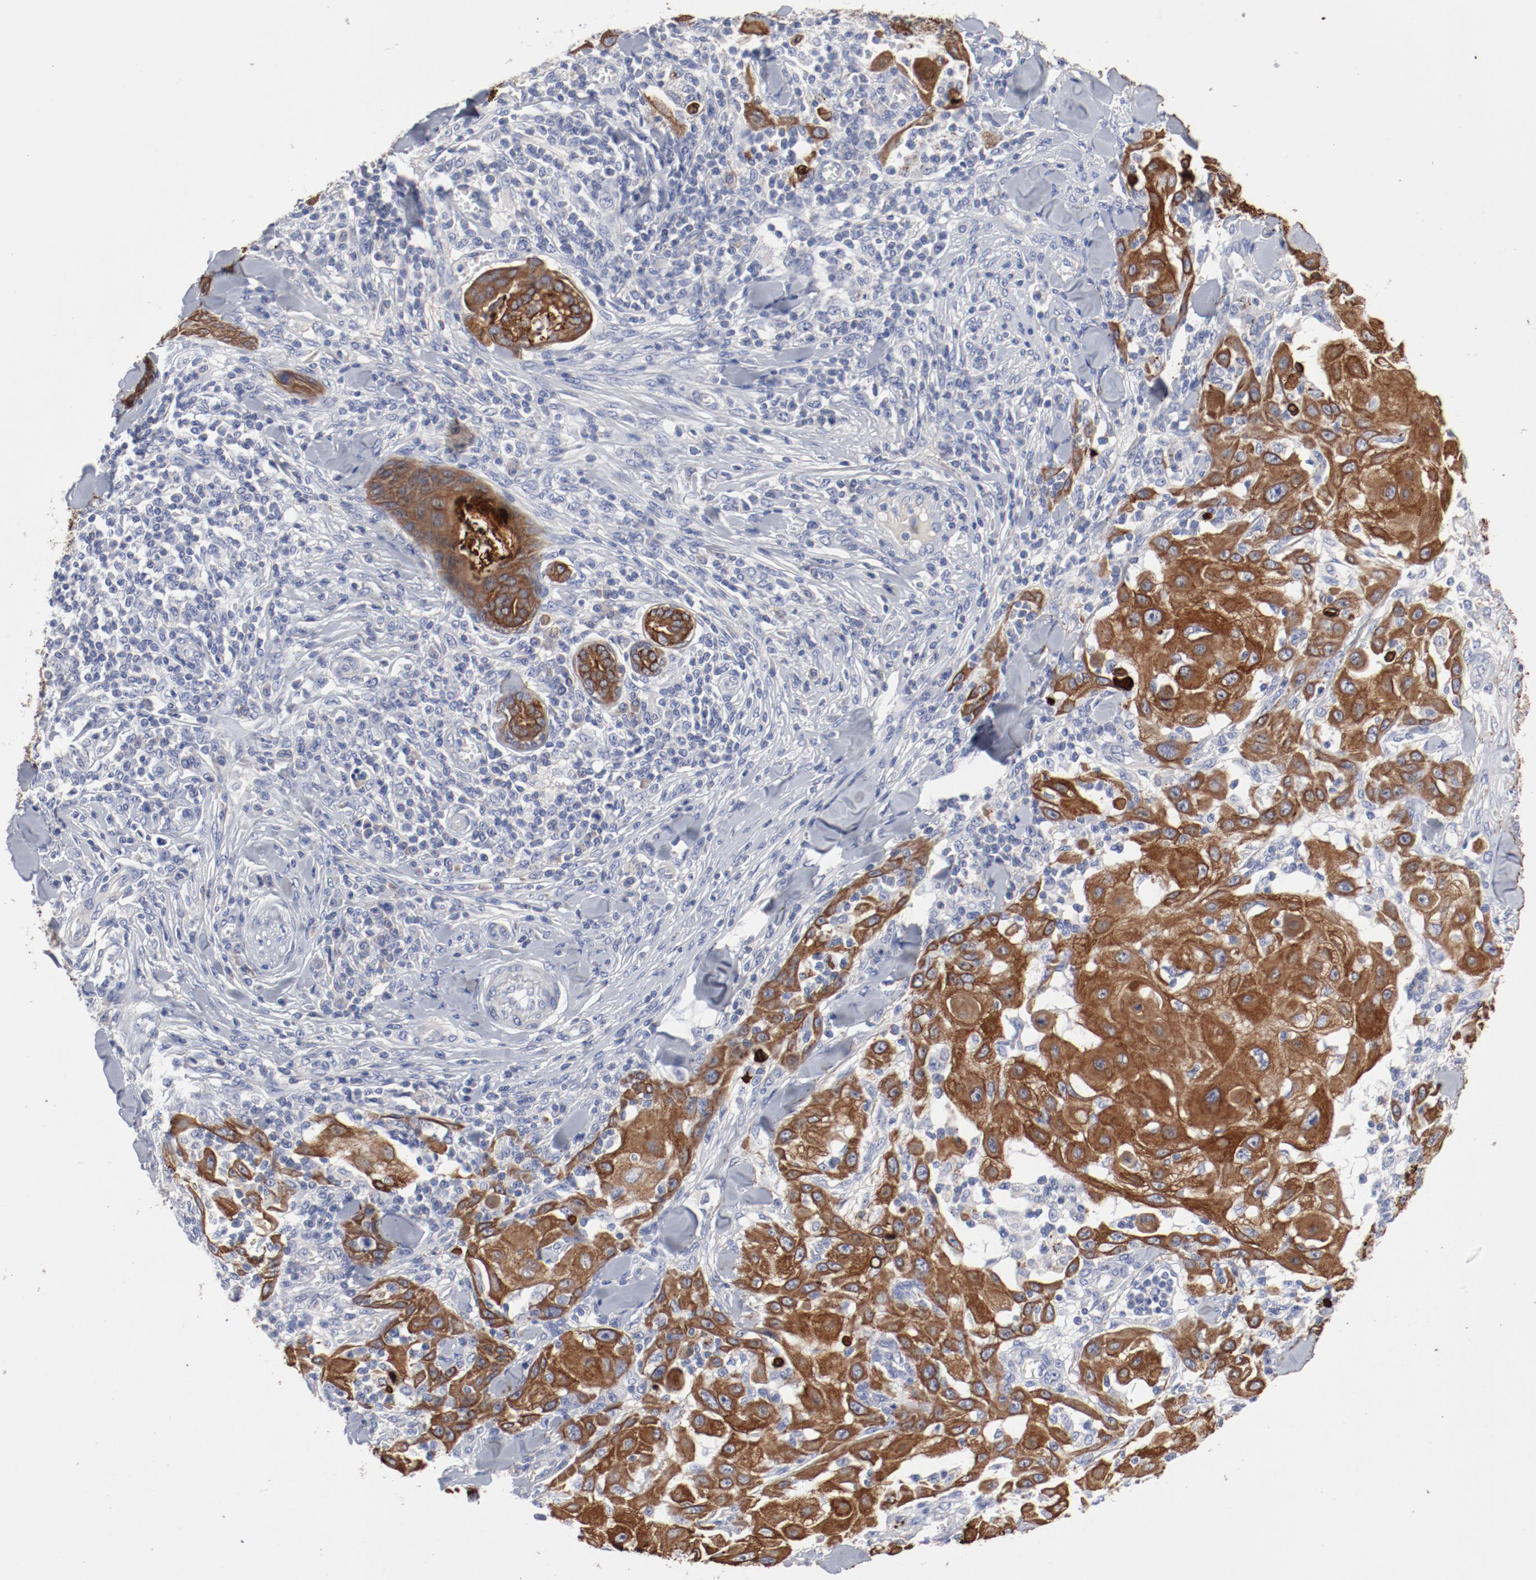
{"staining": {"intensity": "strong", "quantity": ">75%", "location": "cytoplasmic/membranous"}, "tissue": "skin cancer", "cell_type": "Tumor cells", "image_type": "cancer", "snomed": [{"axis": "morphology", "description": "Squamous cell carcinoma, NOS"}, {"axis": "topography", "description": "Skin"}], "caption": "Skin cancer stained with a brown dye shows strong cytoplasmic/membranous positive staining in approximately >75% of tumor cells.", "gene": "TSPAN6", "patient": {"sex": "male", "age": 24}}